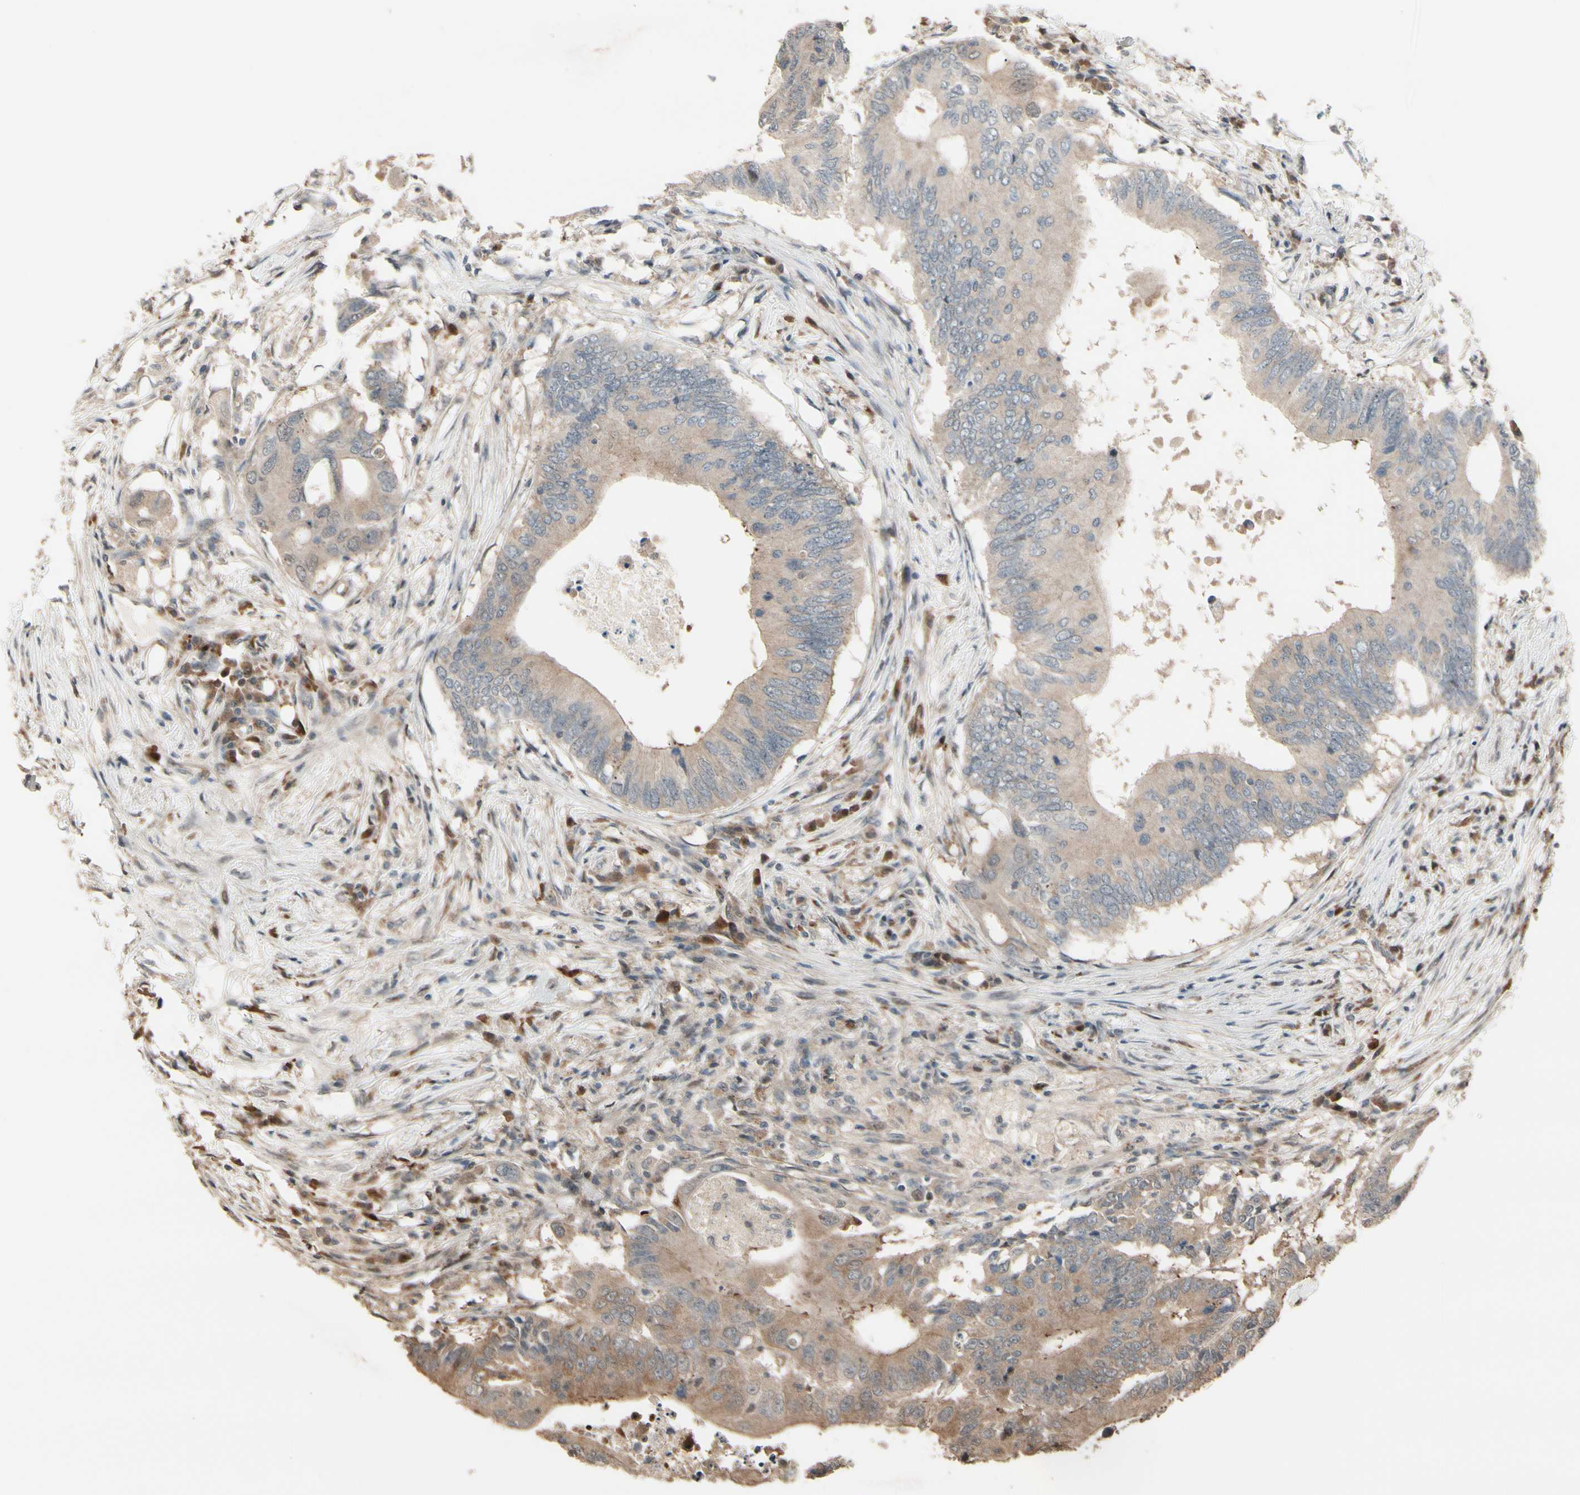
{"staining": {"intensity": "weak", "quantity": ">75%", "location": "cytoplasmic/membranous"}, "tissue": "colorectal cancer", "cell_type": "Tumor cells", "image_type": "cancer", "snomed": [{"axis": "morphology", "description": "Adenocarcinoma, NOS"}, {"axis": "topography", "description": "Colon"}], "caption": "Weak cytoplasmic/membranous protein positivity is identified in approximately >75% of tumor cells in adenocarcinoma (colorectal).", "gene": "CSF1R", "patient": {"sex": "male", "age": 71}}